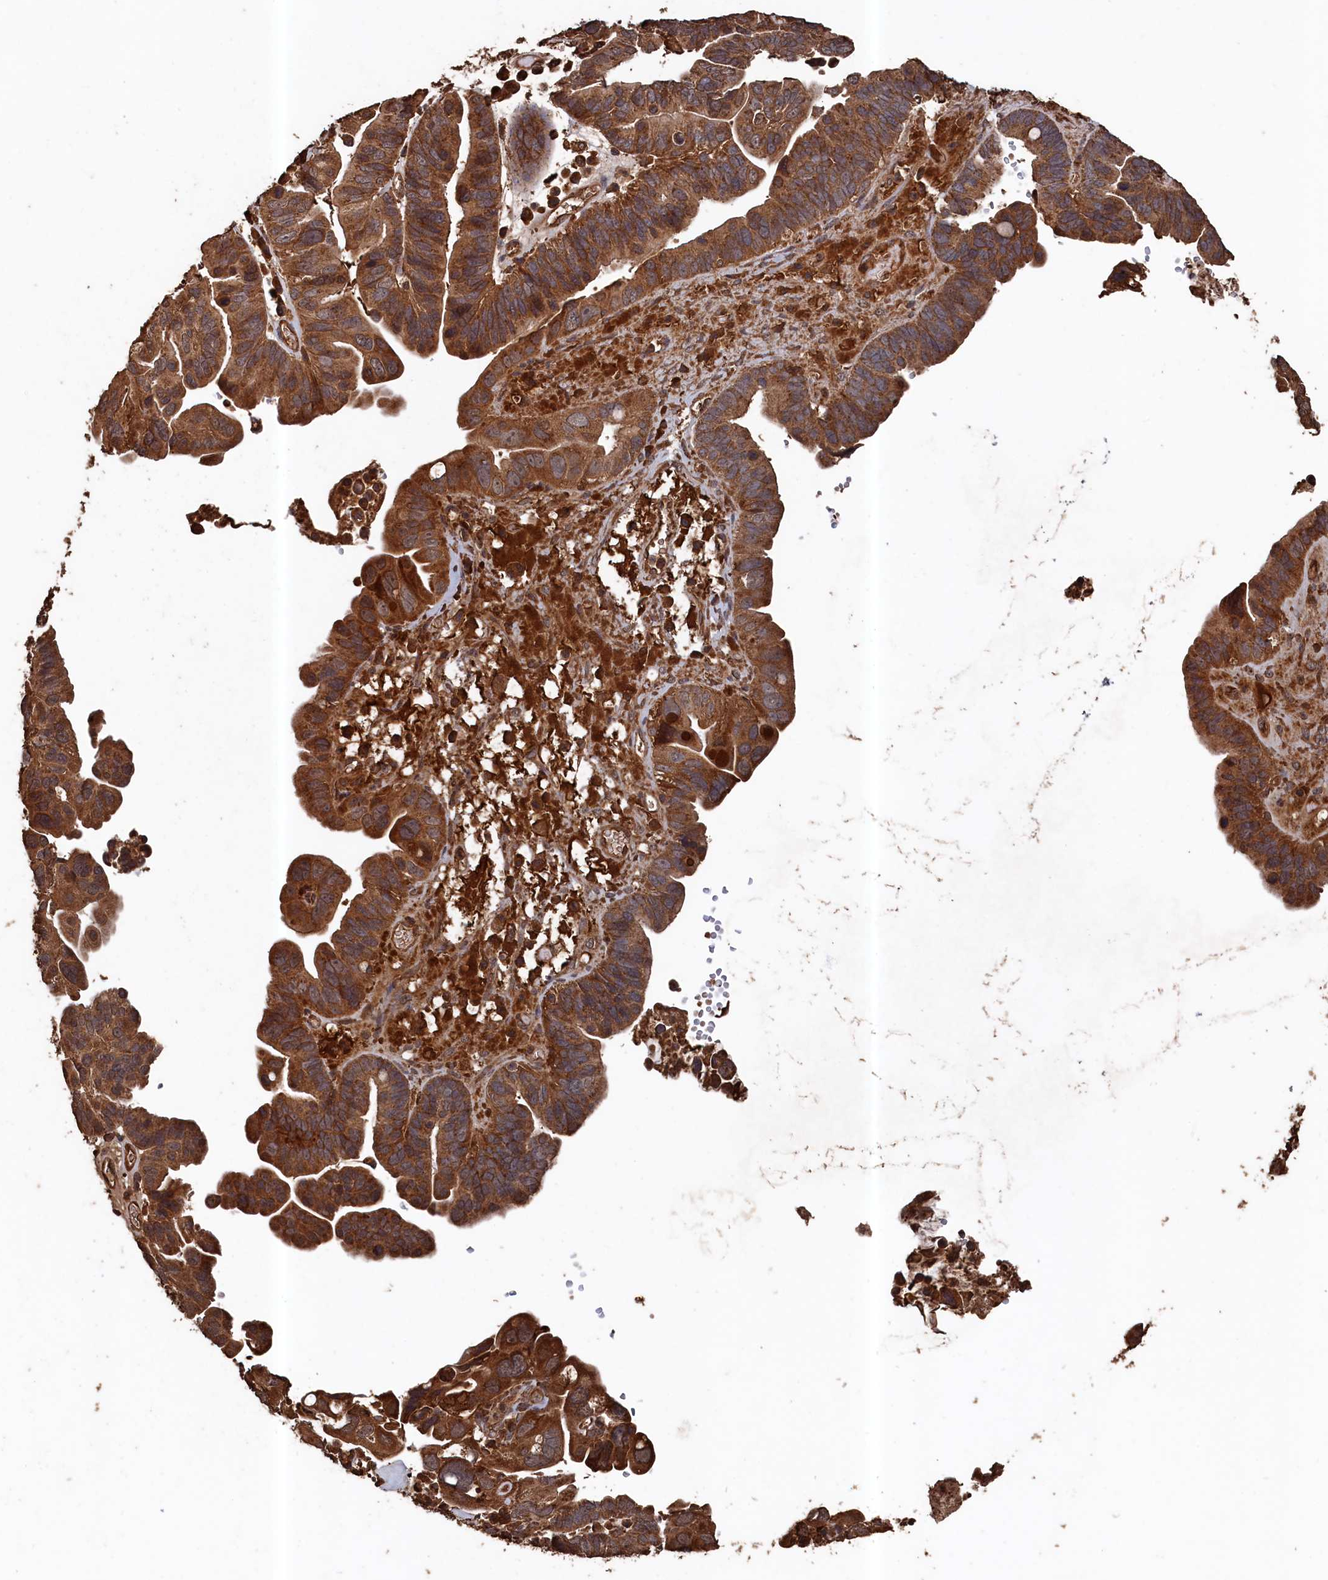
{"staining": {"intensity": "strong", "quantity": ">75%", "location": "cytoplasmic/membranous"}, "tissue": "ovarian cancer", "cell_type": "Tumor cells", "image_type": "cancer", "snomed": [{"axis": "morphology", "description": "Cystadenocarcinoma, serous, NOS"}, {"axis": "topography", "description": "Ovary"}], "caption": "Immunohistochemistry (DAB) staining of ovarian cancer (serous cystadenocarcinoma) reveals strong cytoplasmic/membranous protein positivity in approximately >75% of tumor cells.", "gene": "SNX33", "patient": {"sex": "female", "age": 56}}